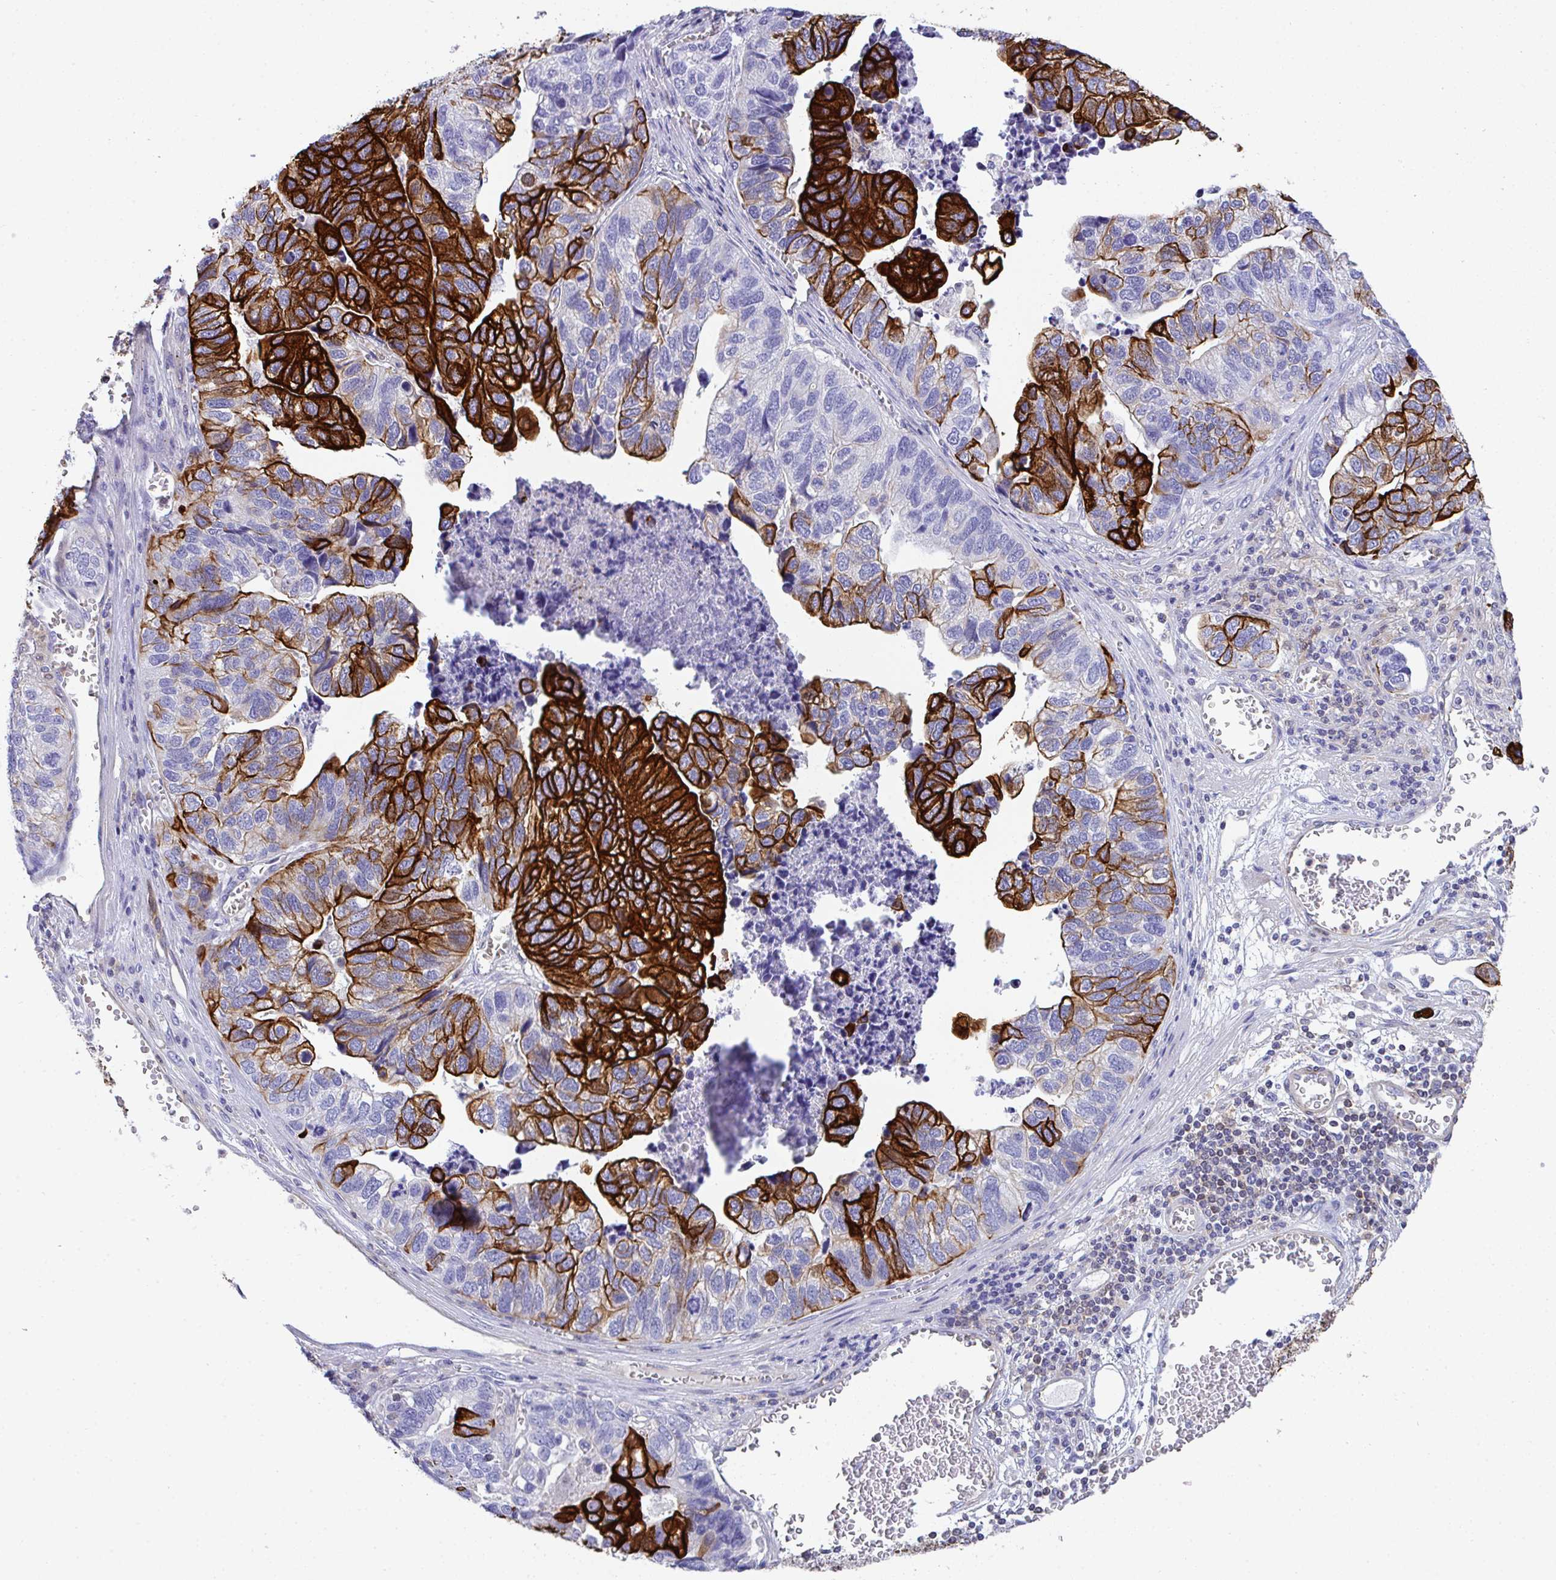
{"staining": {"intensity": "strong", "quantity": "25%-75%", "location": "cytoplasmic/membranous"}, "tissue": "stomach cancer", "cell_type": "Tumor cells", "image_type": "cancer", "snomed": [{"axis": "morphology", "description": "Adenocarcinoma, NOS"}, {"axis": "topography", "description": "Stomach, upper"}], "caption": "Stomach cancer (adenocarcinoma) stained for a protein (brown) reveals strong cytoplasmic/membranous positive expression in approximately 25%-75% of tumor cells.", "gene": "TNFAIP8", "patient": {"sex": "female", "age": 67}}